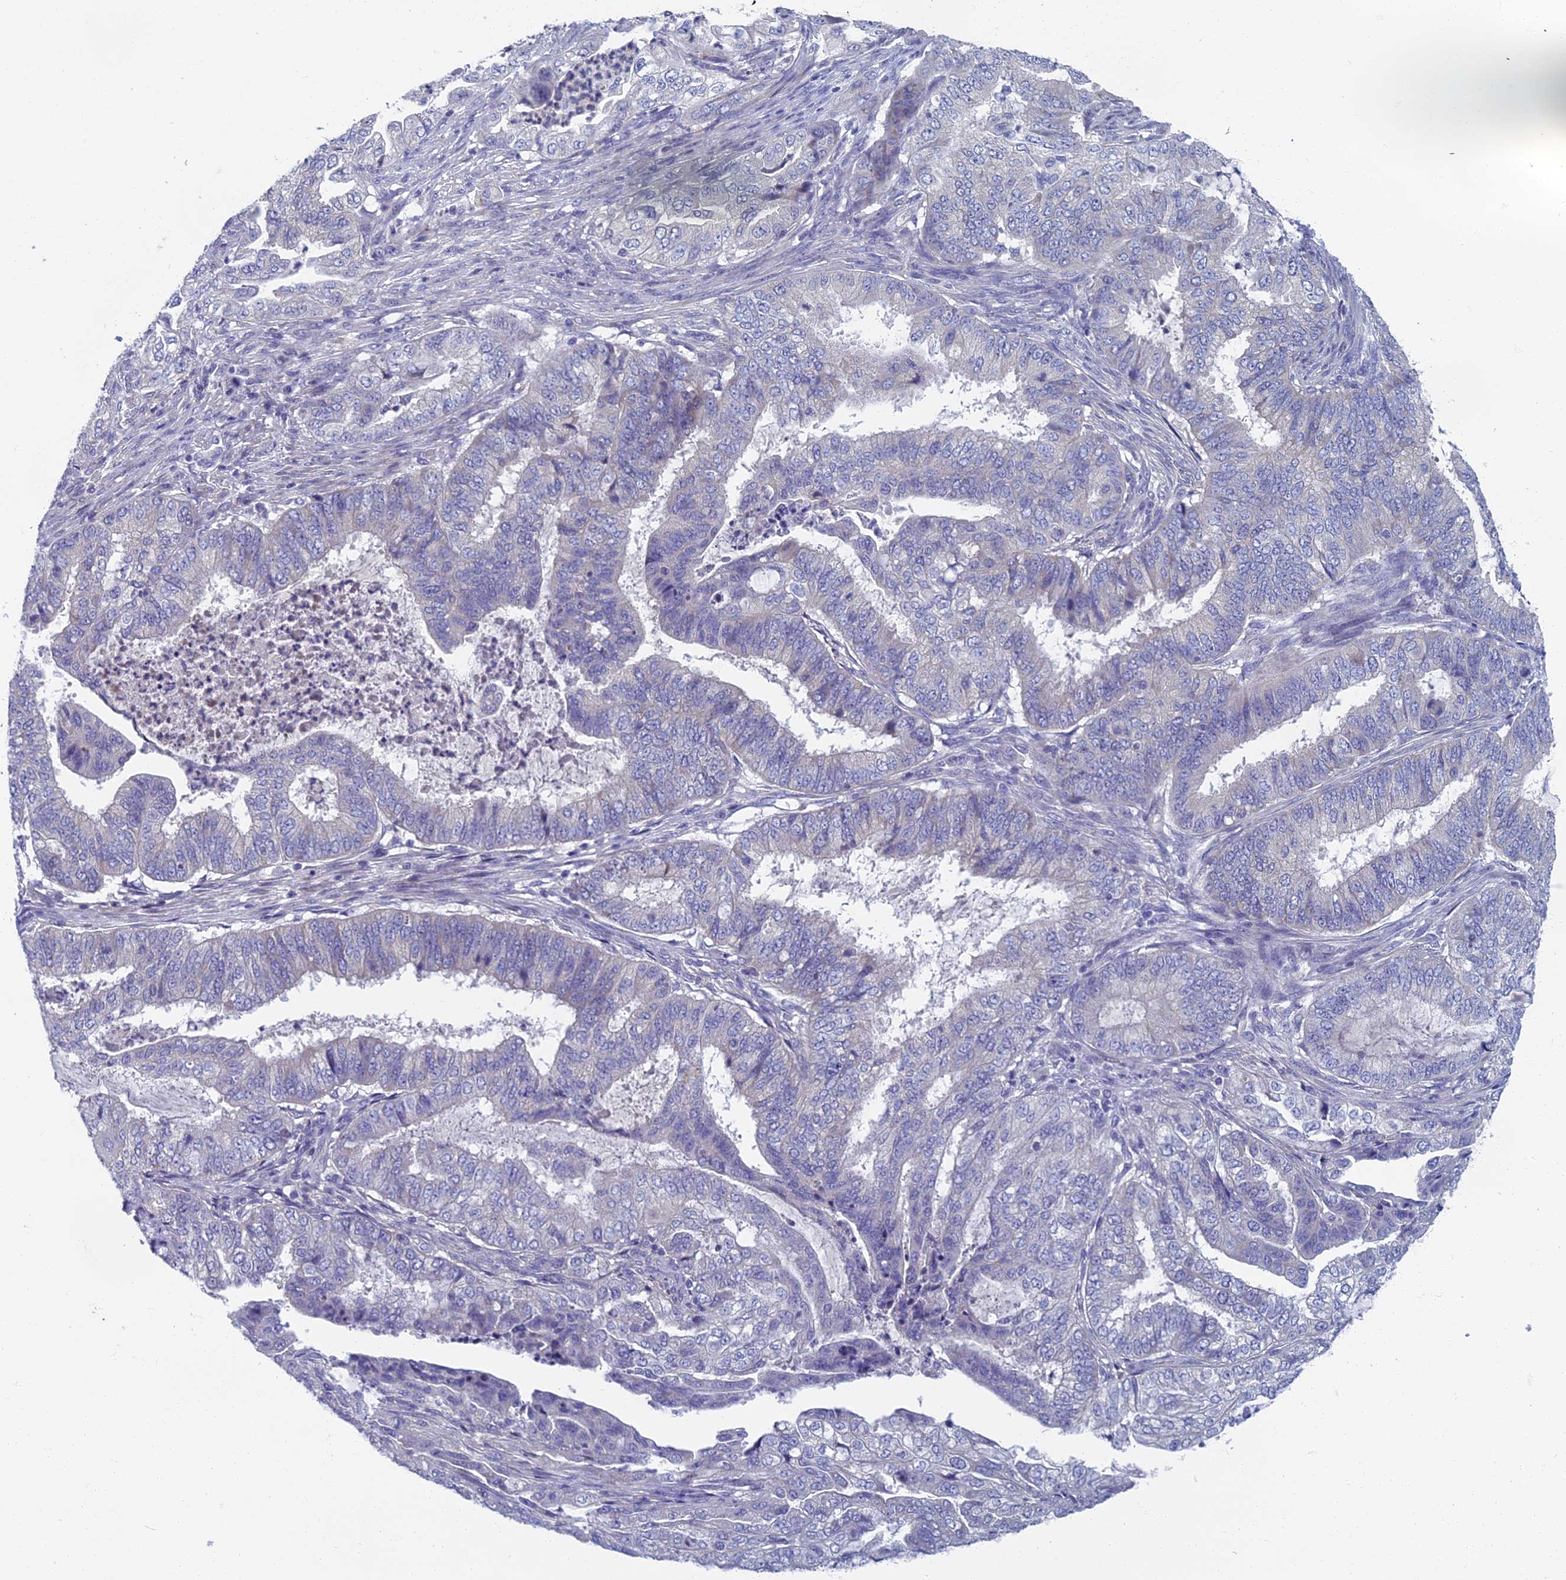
{"staining": {"intensity": "negative", "quantity": "none", "location": "none"}, "tissue": "endometrial cancer", "cell_type": "Tumor cells", "image_type": "cancer", "snomed": [{"axis": "morphology", "description": "Adenocarcinoma, NOS"}, {"axis": "topography", "description": "Endometrium"}], "caption": "Immunohistochemical staining of human endometrial cancer (adenocarcinoma) reveals no significant expression in tumor cells. (DAB (3,3'-diaminobenzidine) IHC, high magnification).", "gene": "SPIN4", "patient": {"sex": "female", "age": 51}}